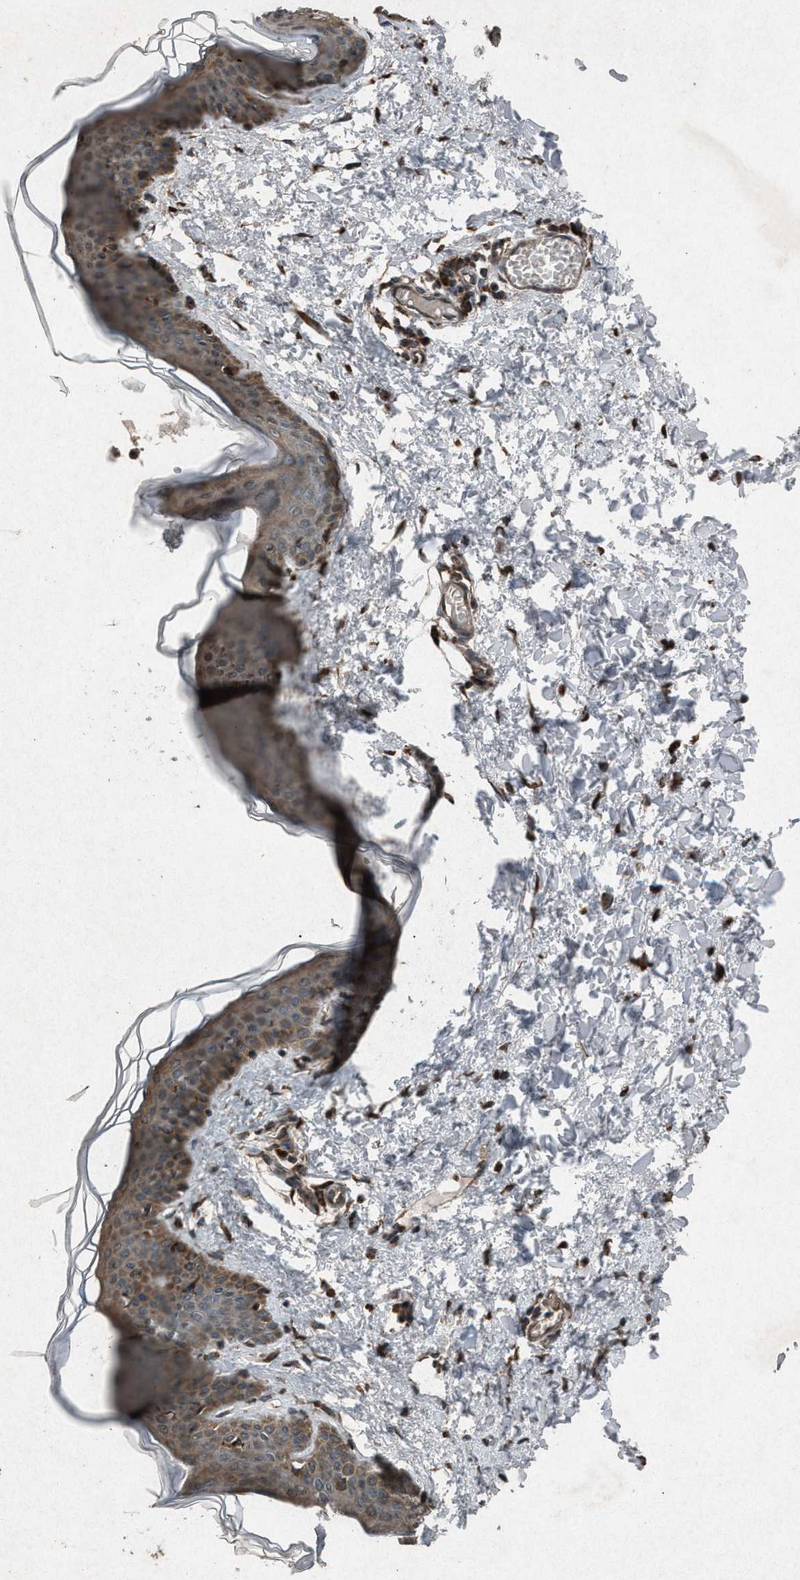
{"staining": {"intensity": "moderate", "quantity": ">75%", "location": "cytoplasmic/membranous"}, "tissue": "skin", "cell_type": "Fibroblasts", "image_type": "normal", "snomed": [{"axis": "morphology", "description": "Normal tissue, NOS"}, {"axis": "topography", "description": "Skin"}], "caption": "Approximately >75% of fibroblasts in benign human skin exhibit moderate cytoplasmic/membranous protein expression as visualized by brown immunohistochemical staining.", "gene": "CALR", "patient": {"sex": "female", "age": 17}}